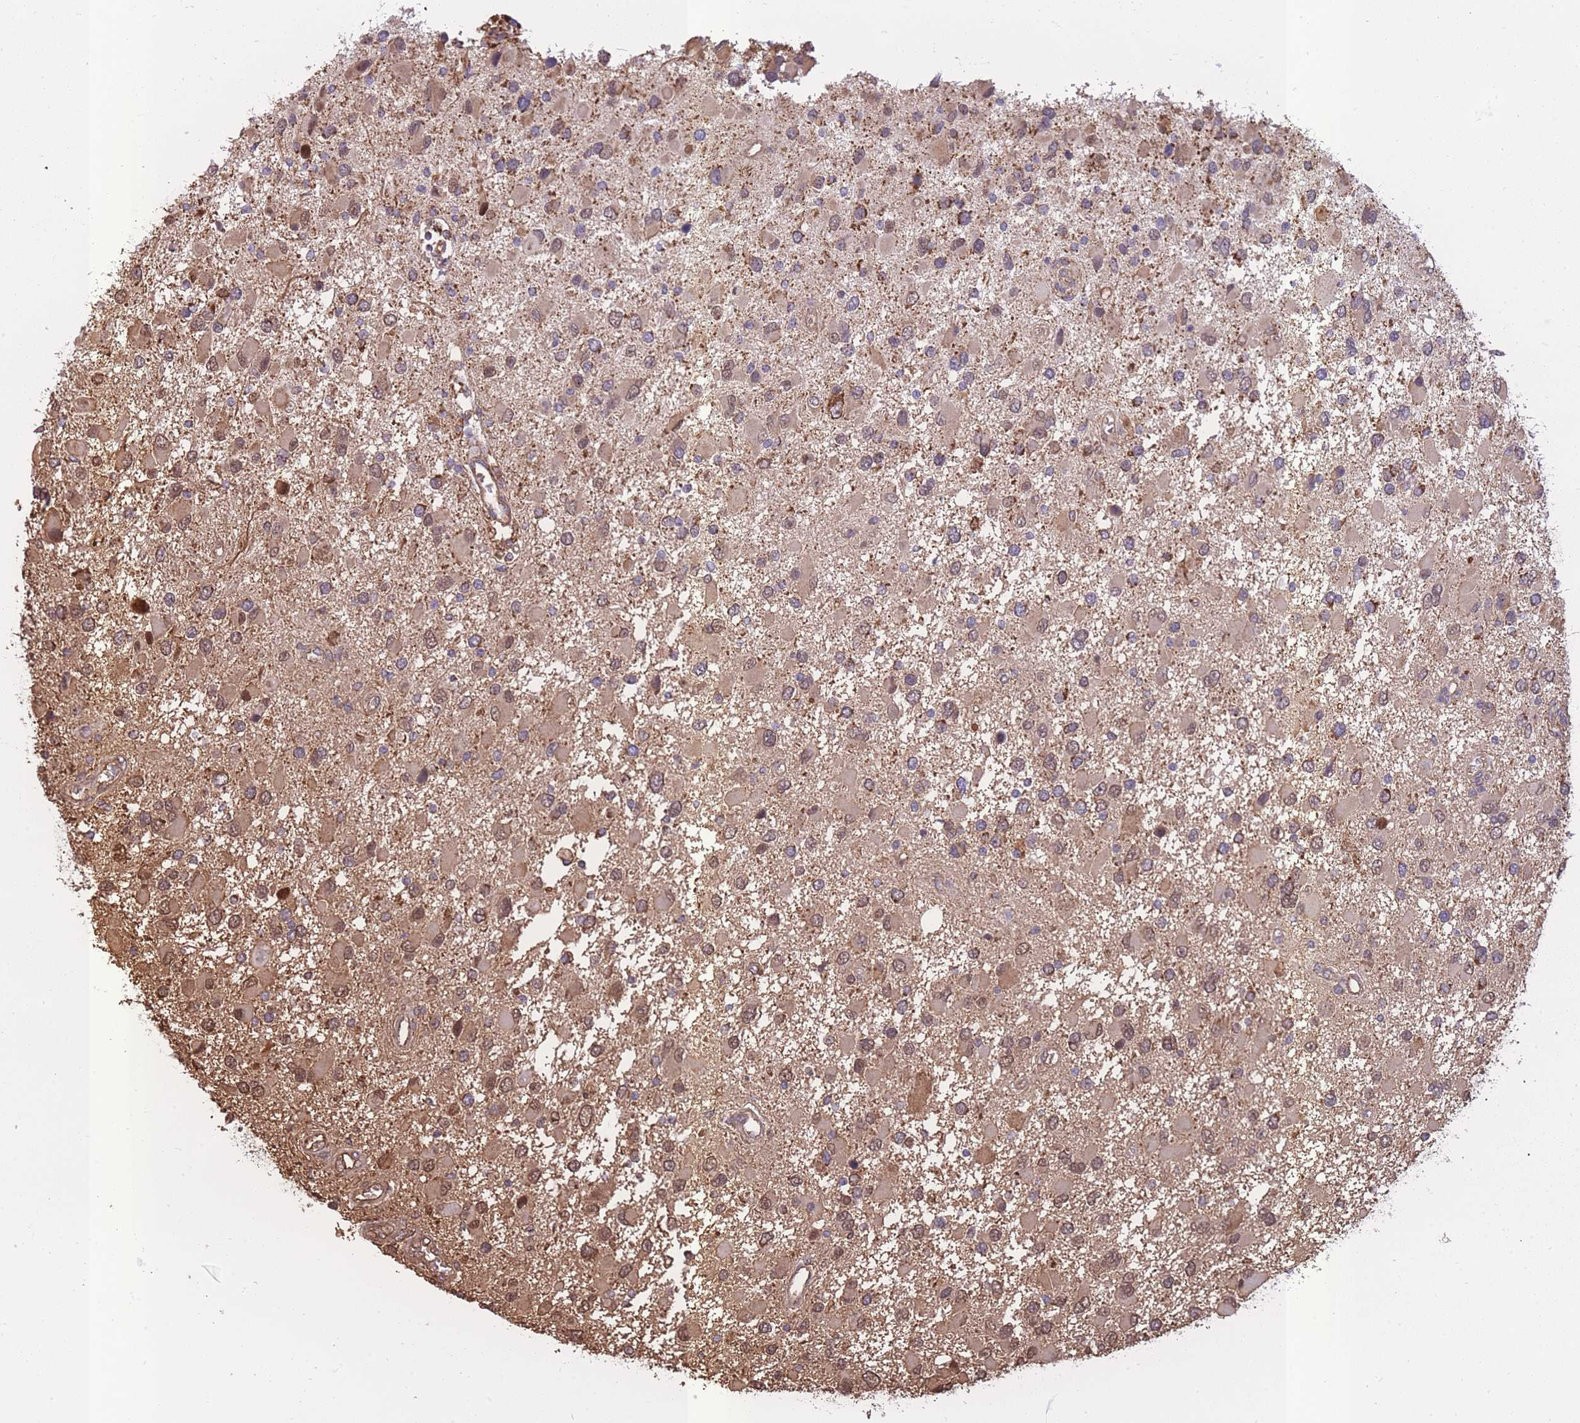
{"staining": {"intensity": "moderate", "quantity": "<25%", "location": "cytoplasmic/membranous"}, "tissue": "glioma", "cell_type": "Tumor cells", "image_type": "cancer", "snomed": [{"axis": "morphology", "description": "Glioma, malignant, High grade"}, {"axis": "topography", "description": "Brain"}], "caption": "Moderate cytoplasmic/membranous positivity for a protein is present in about <25% of tumor cells of malignant high-grade glioma using IHC.", "gene": "KAT2A", "patient": {"sex": "male", "age": 53}}